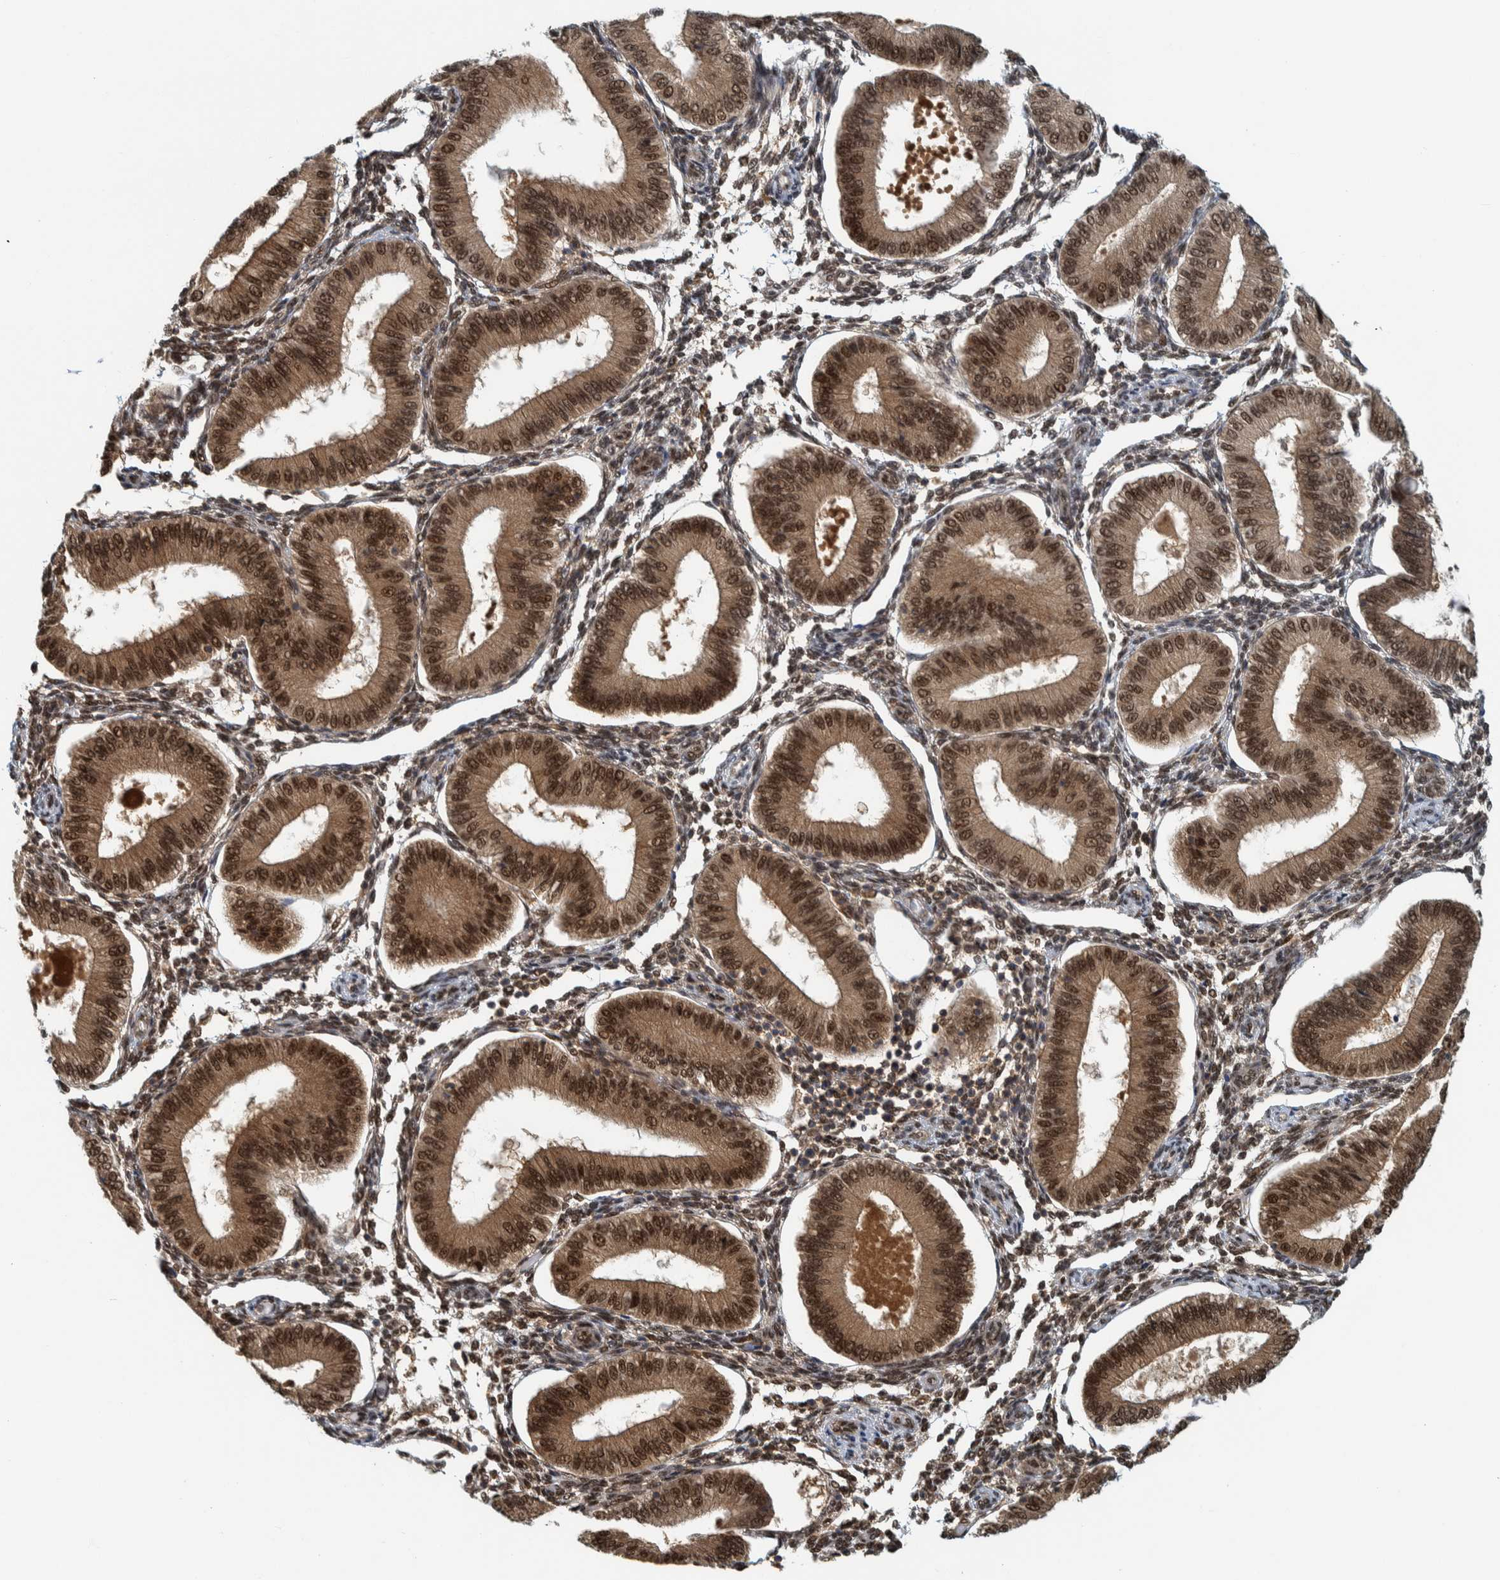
{"staining": {"intensity": "moderate", "quantity": "25%-75%", "location": "nuclear"}, "tissue": "endometrium", "cell_type": "Cells in endometrial stroma", "image_type": "normal", "snomed": [{"axis": "morphology", "description": "Normal tissue, NOS"}, {"axis": "topography", "description": "Endometrium"}], "caption": "This micrograph demonstrates immunohistochemistry staining of benign human endometrium, with medium moderate nuclear expression in approximately 25%-75% of cells in endometrial stroma.", "gene": "COPS3", "patient": {"sex": "female", "age": 39}}